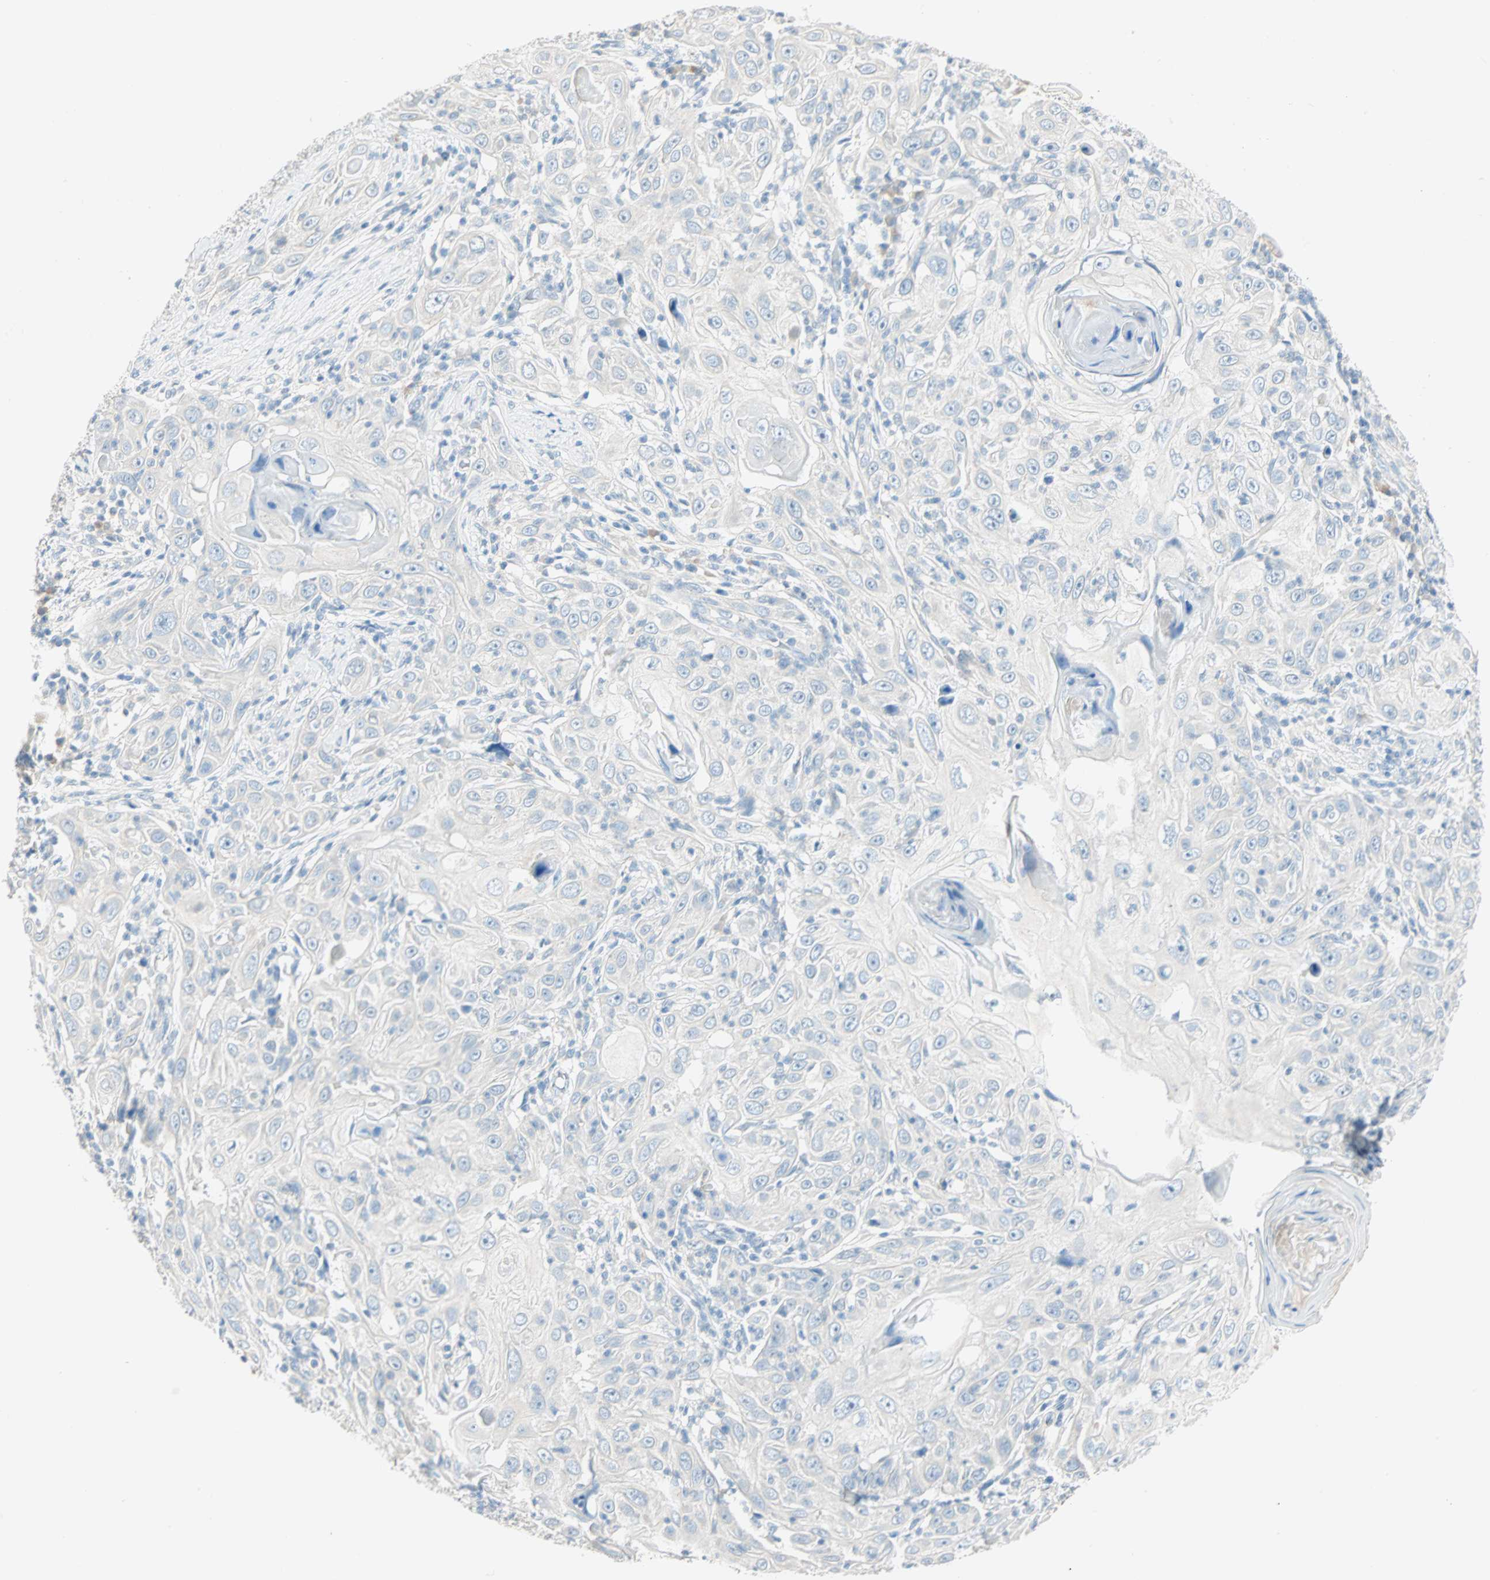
{"staining": {"intensity": "negative", "quantity": "none", "location": "none"}, "tissue": "skin cancer", "cell_type": "Tumor cells", "image_type": "cancer", "snomed": [{"axis": "morphology", "description": "Squamous cell carcinoma, NOS"}, {"axis": "topography", "description": "Skin"}], "caption": "Immunohistochemistry histopathology image of neoplastic tissue: skin cancer (squamous cell carcinoma) stained with DAB reveals no significant protein expression in tumor cells.", "gene": "ATF6", "patient": {"sex": "female", "age": 88}}